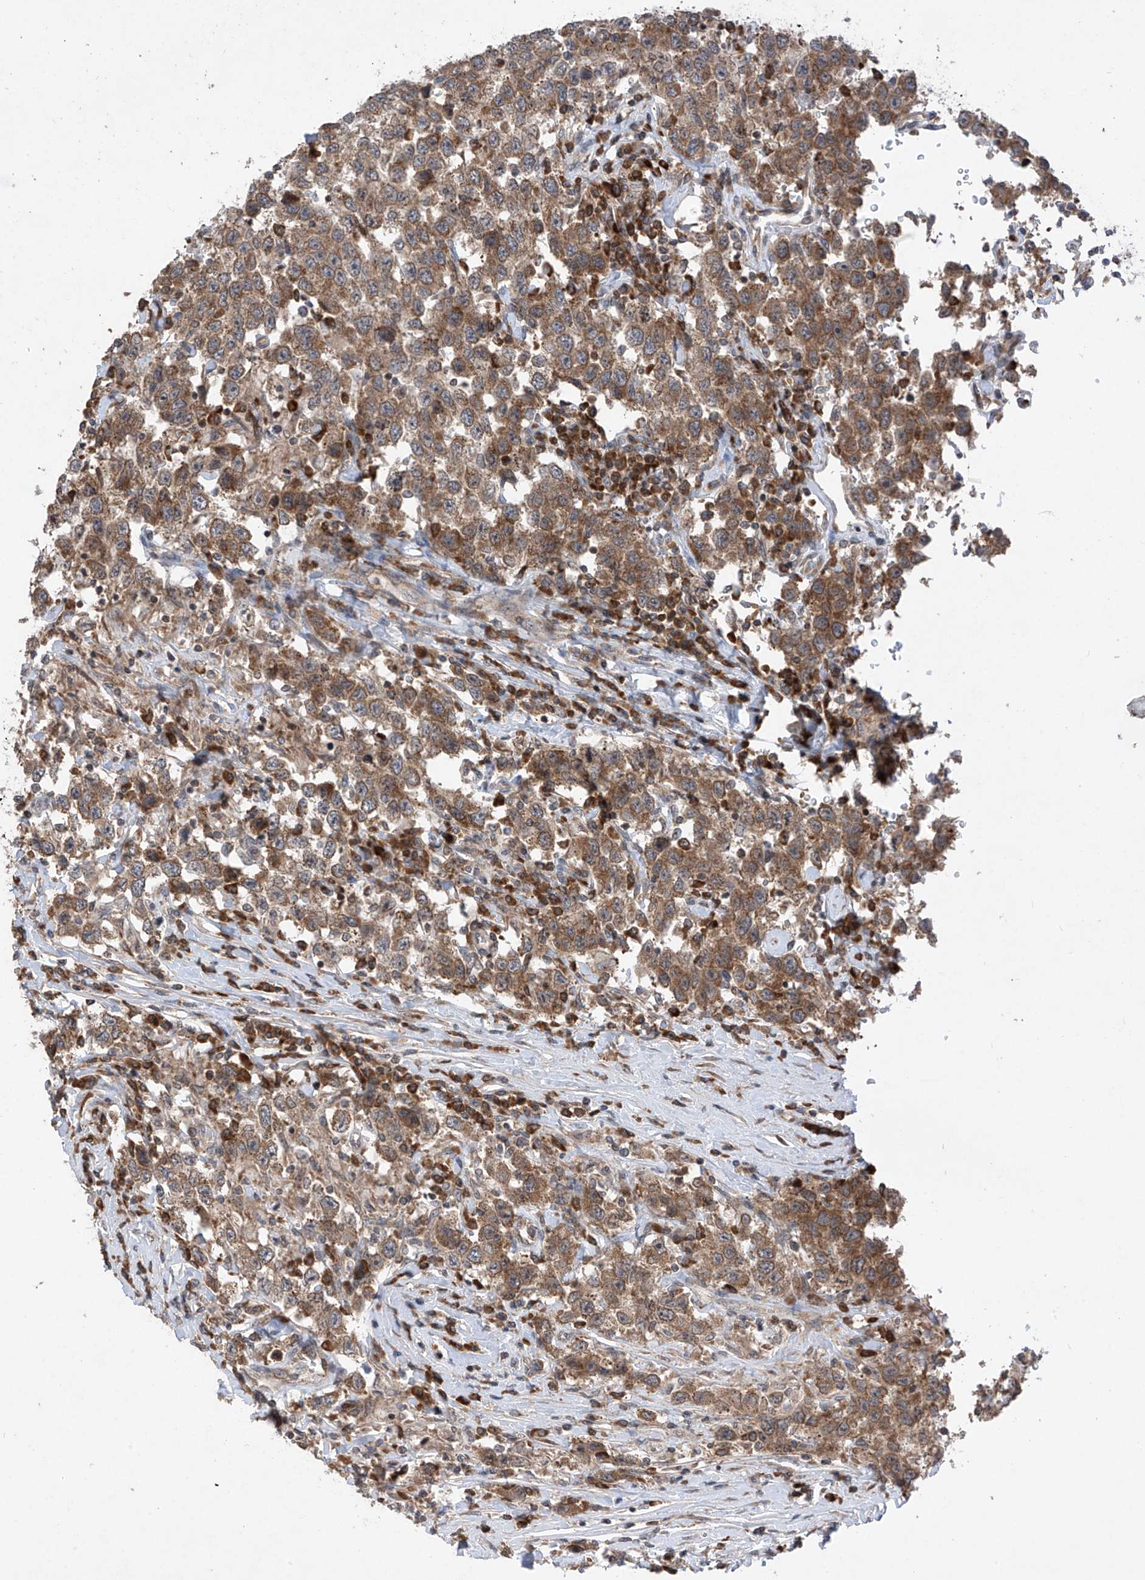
{"staining": {"intensity": "moderate", "quantity": ">75%", "location": "cytoplasmic/membranous"}, "tissue": "testis cancer", "cell_type": "Tumor cells", "image_type": "cancer", "snomed": [{"axis": "morphology", "description": "Seminoma, NOS"}, {"axis": "topography", "description": "Testis"}], "caption": "Protein expression by immunohistochemistry (IHC) displays moderate cytoplasmic/membranous positivity in about >75% of tumor cells in testis seminoma.", "gene": "RPL34", "patient": {"sex": "male", "age": 41}}